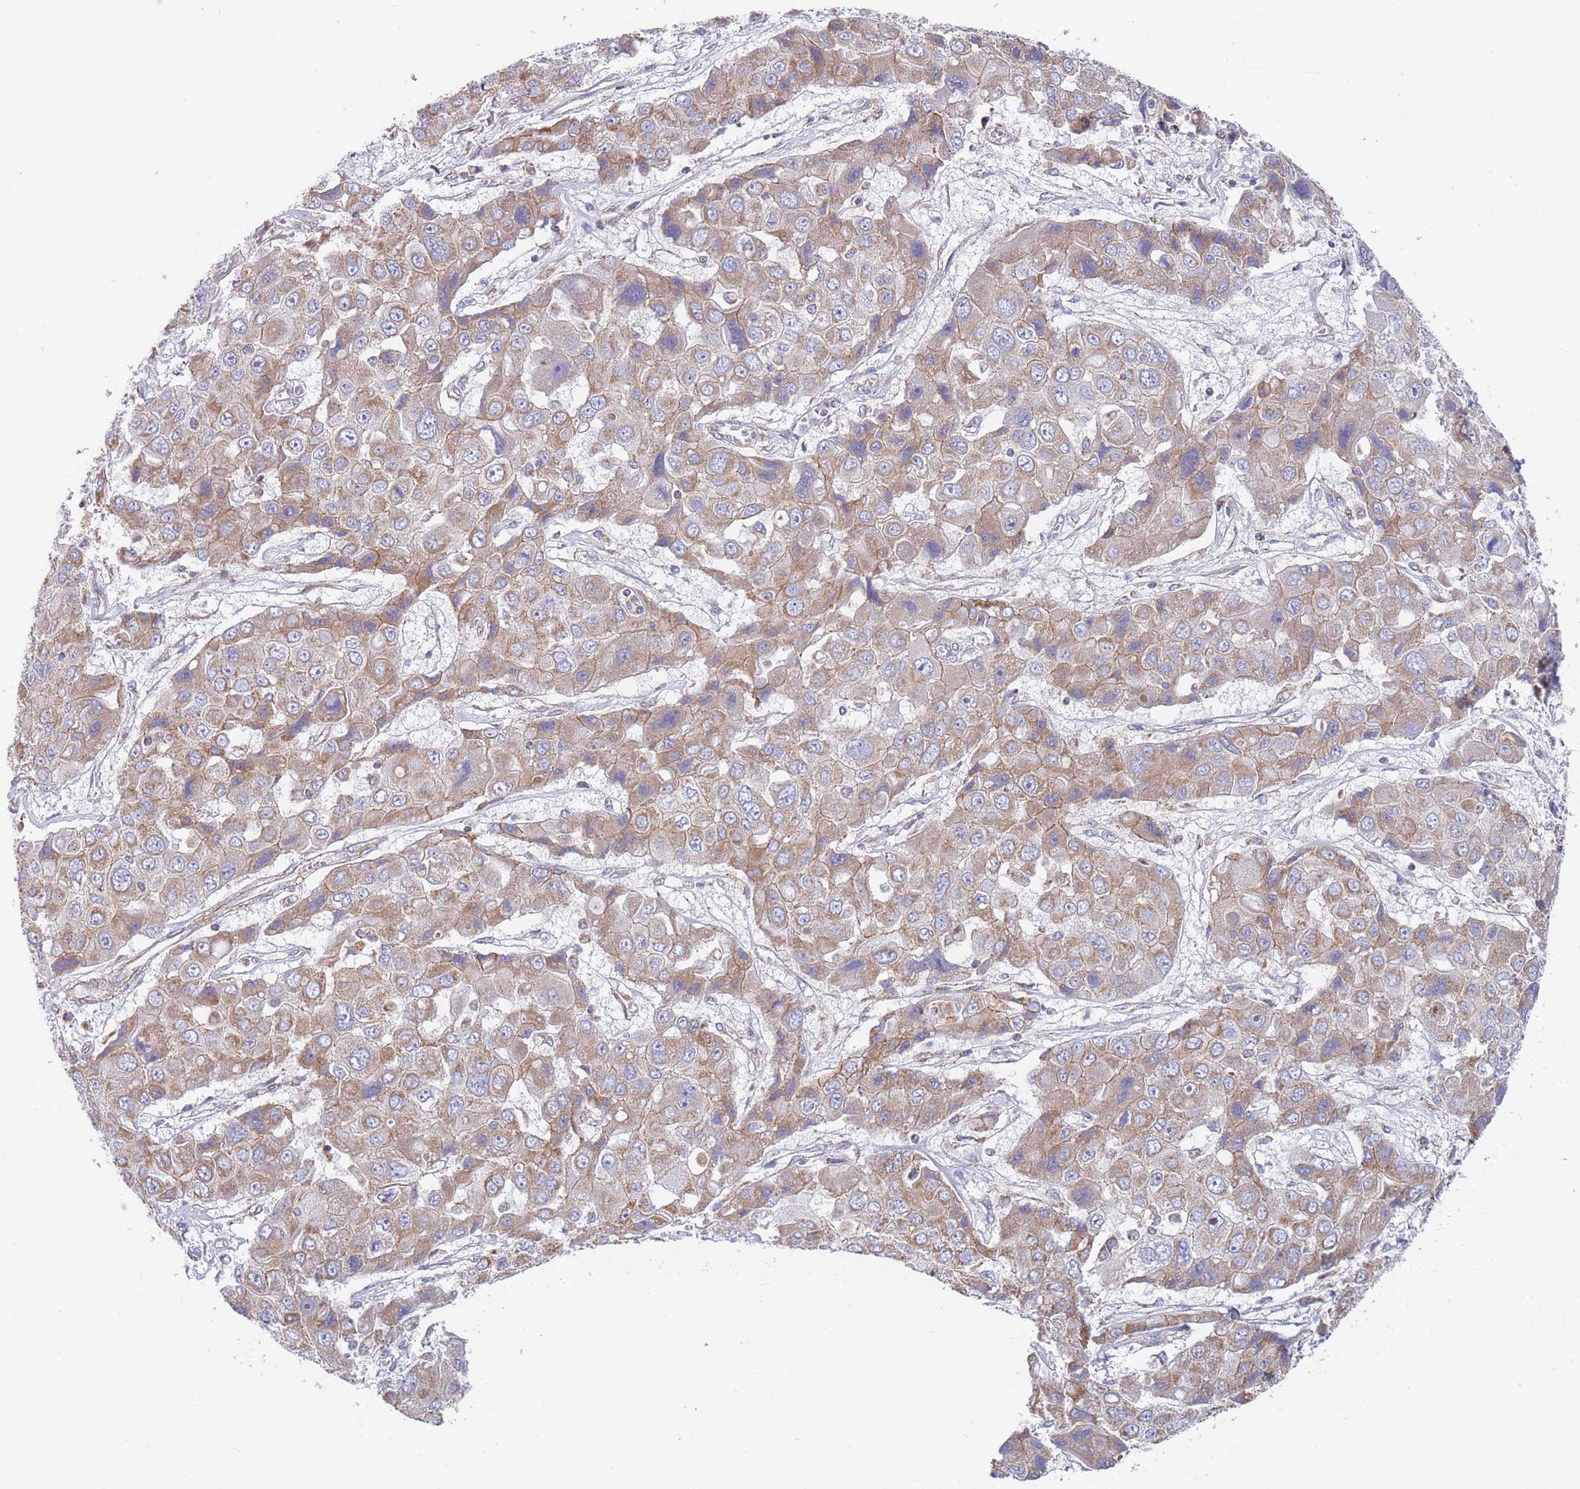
{"staining": {"intensity": "moderate", "quantity": "25%-75%", "location": "cytoplasmic/membranous"}, "tissue": "liver cancer", "cell_type": "Tumor cells", "image_type": "cancer", "snomed": [{"axis": "morphology", "description": "Cholangiocarcinoma"}, {"axis": "topography", "description": "Liver"}], "caption": "Tumor cells show medium levels of moderate cytoplasmic/membranous positivity in about 25%-75% of cells in human liver cancer (cholangiocarcinoma).", "gene": "PWWP3A", "patient": {"sex": "male", "age": 67}}